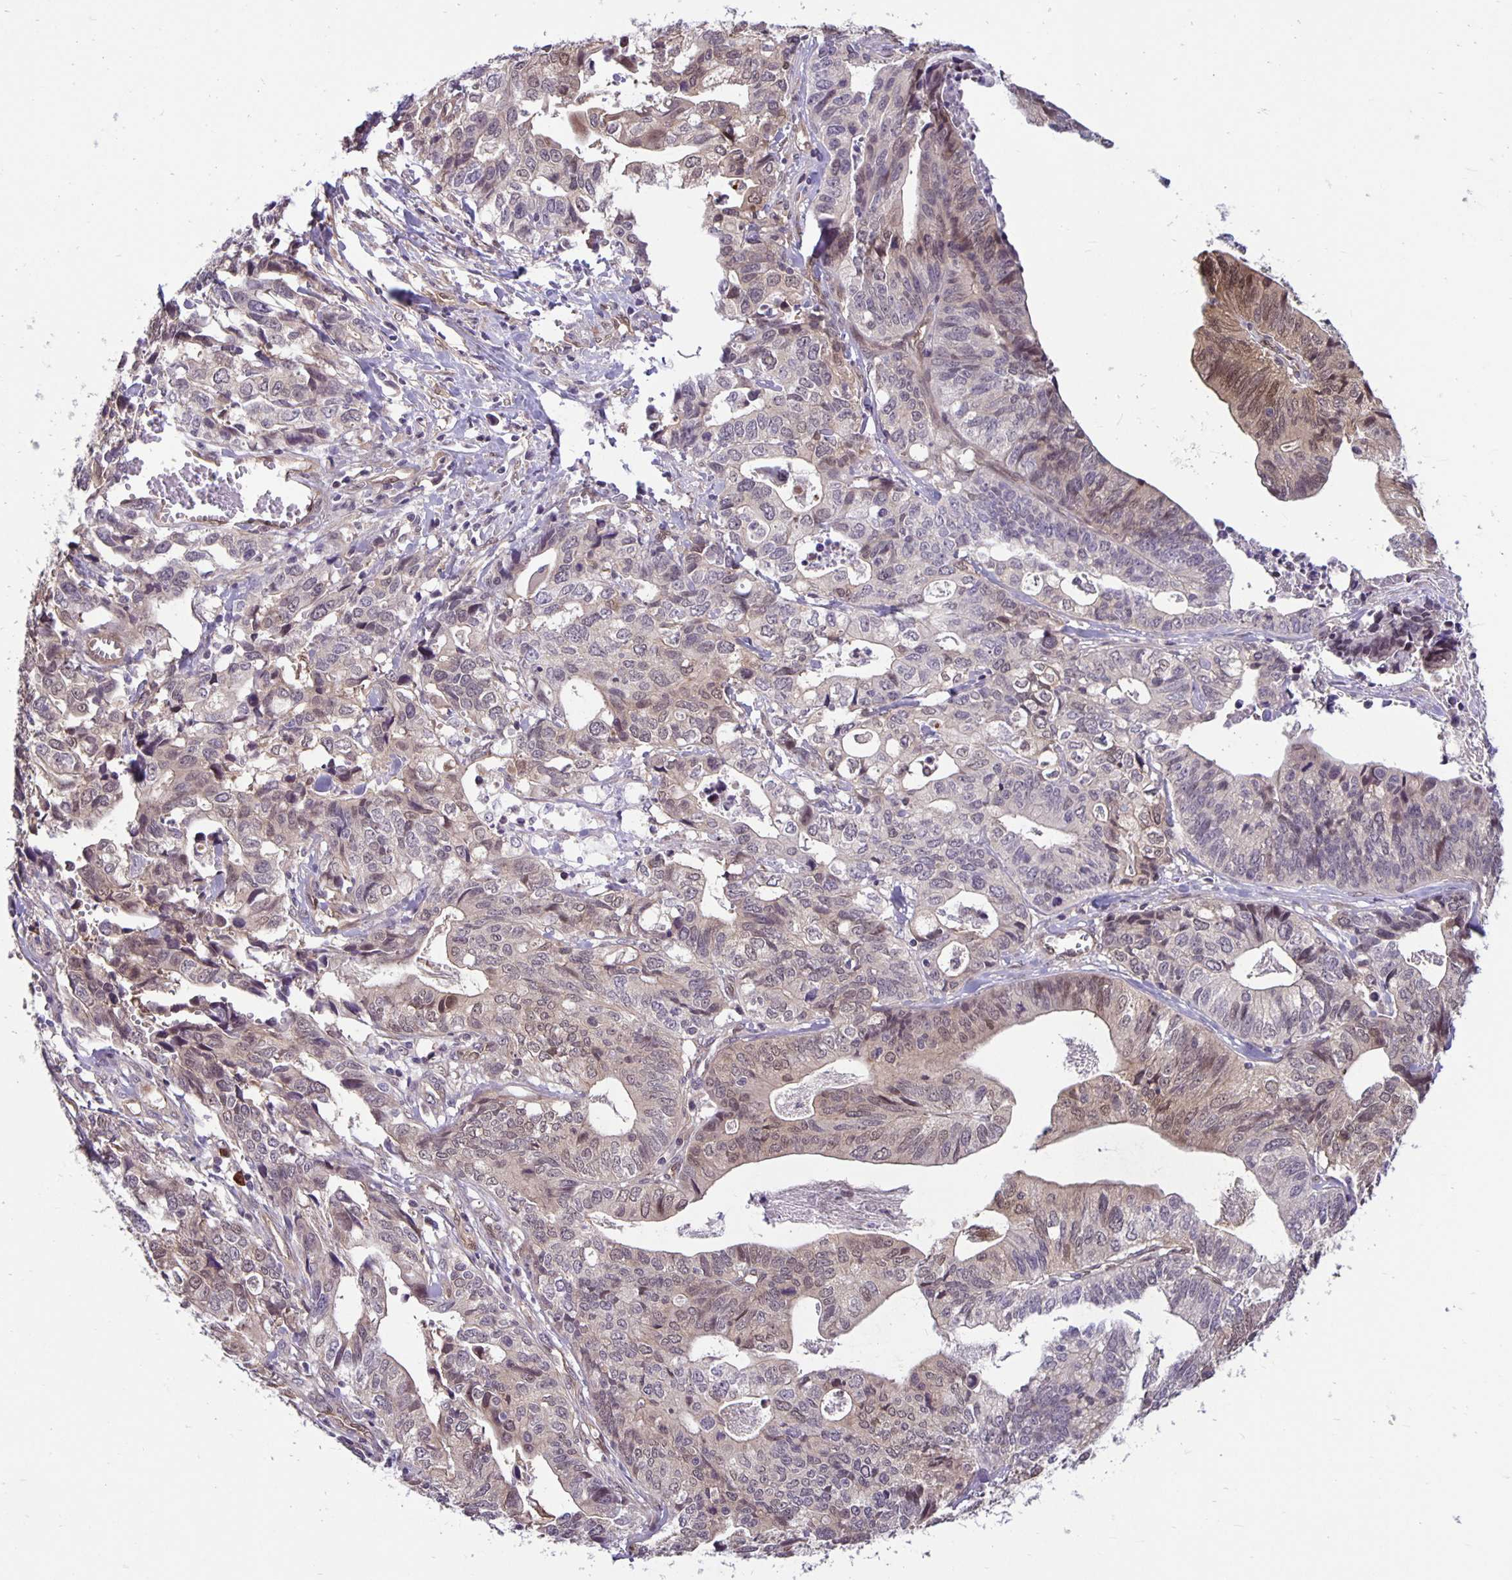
{"staining": {"intensity": "weak", "quantity": "25%-75%", "location": "cytoplasmic/membranous"}, "tissue": "stomach cancer", "cell_type": "Tumor cells", "image_type": "cancer", "snomed": [{"axis": "morphology", "description": "Adenocarcinoma, NOS"}, {"axis": "topography", "description": "Stomach, upper"}], "caption": "Tumor cells exhibit weak cytoplasmic/membranous positivity in about 25%-75% of cells in adenocarcinoma (stomach).", "gene": "TAX1BP3", "patient": {"sex": "female", "age": 67}}